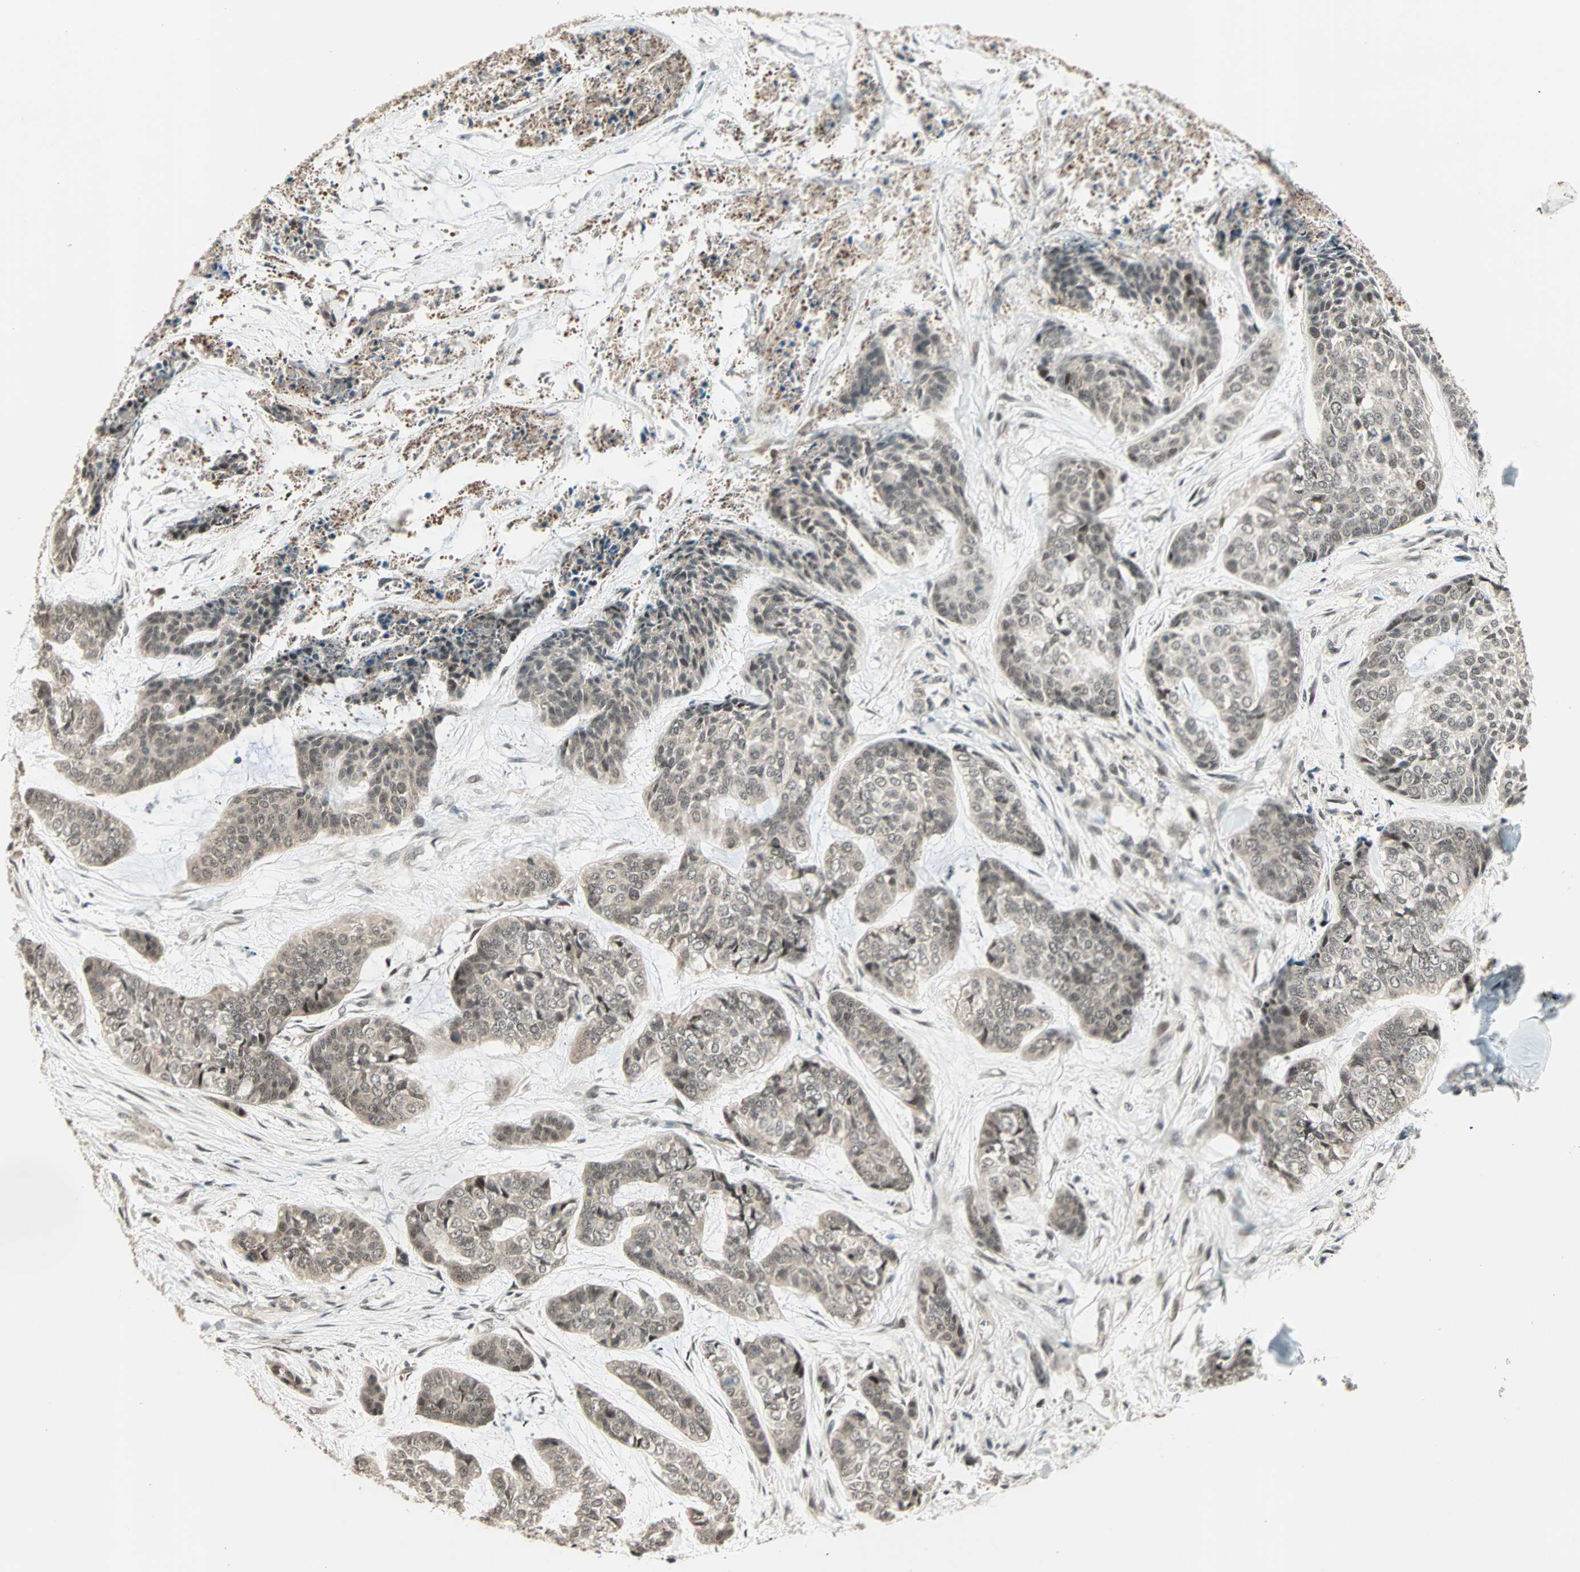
{"staining": {"intensity": "weak", "quantity": ">75%", "location": "cytoplasmic/membranous,nuclear"}, "tissue": "skin cancer", "cell_type": "Tumor cells", "image_type": "cancer", "snomed": [{"axis": "morphology", "description": "Basal cell carcinoma"}, {"axis": "topography", "description": "Skin"}], "caption": "Skin basal cell carcinoma stained with a protein marker reveals weak staining in tumor cells.", "gene": "ZNF701", "patient": {"sex": "female", "age": 64}}